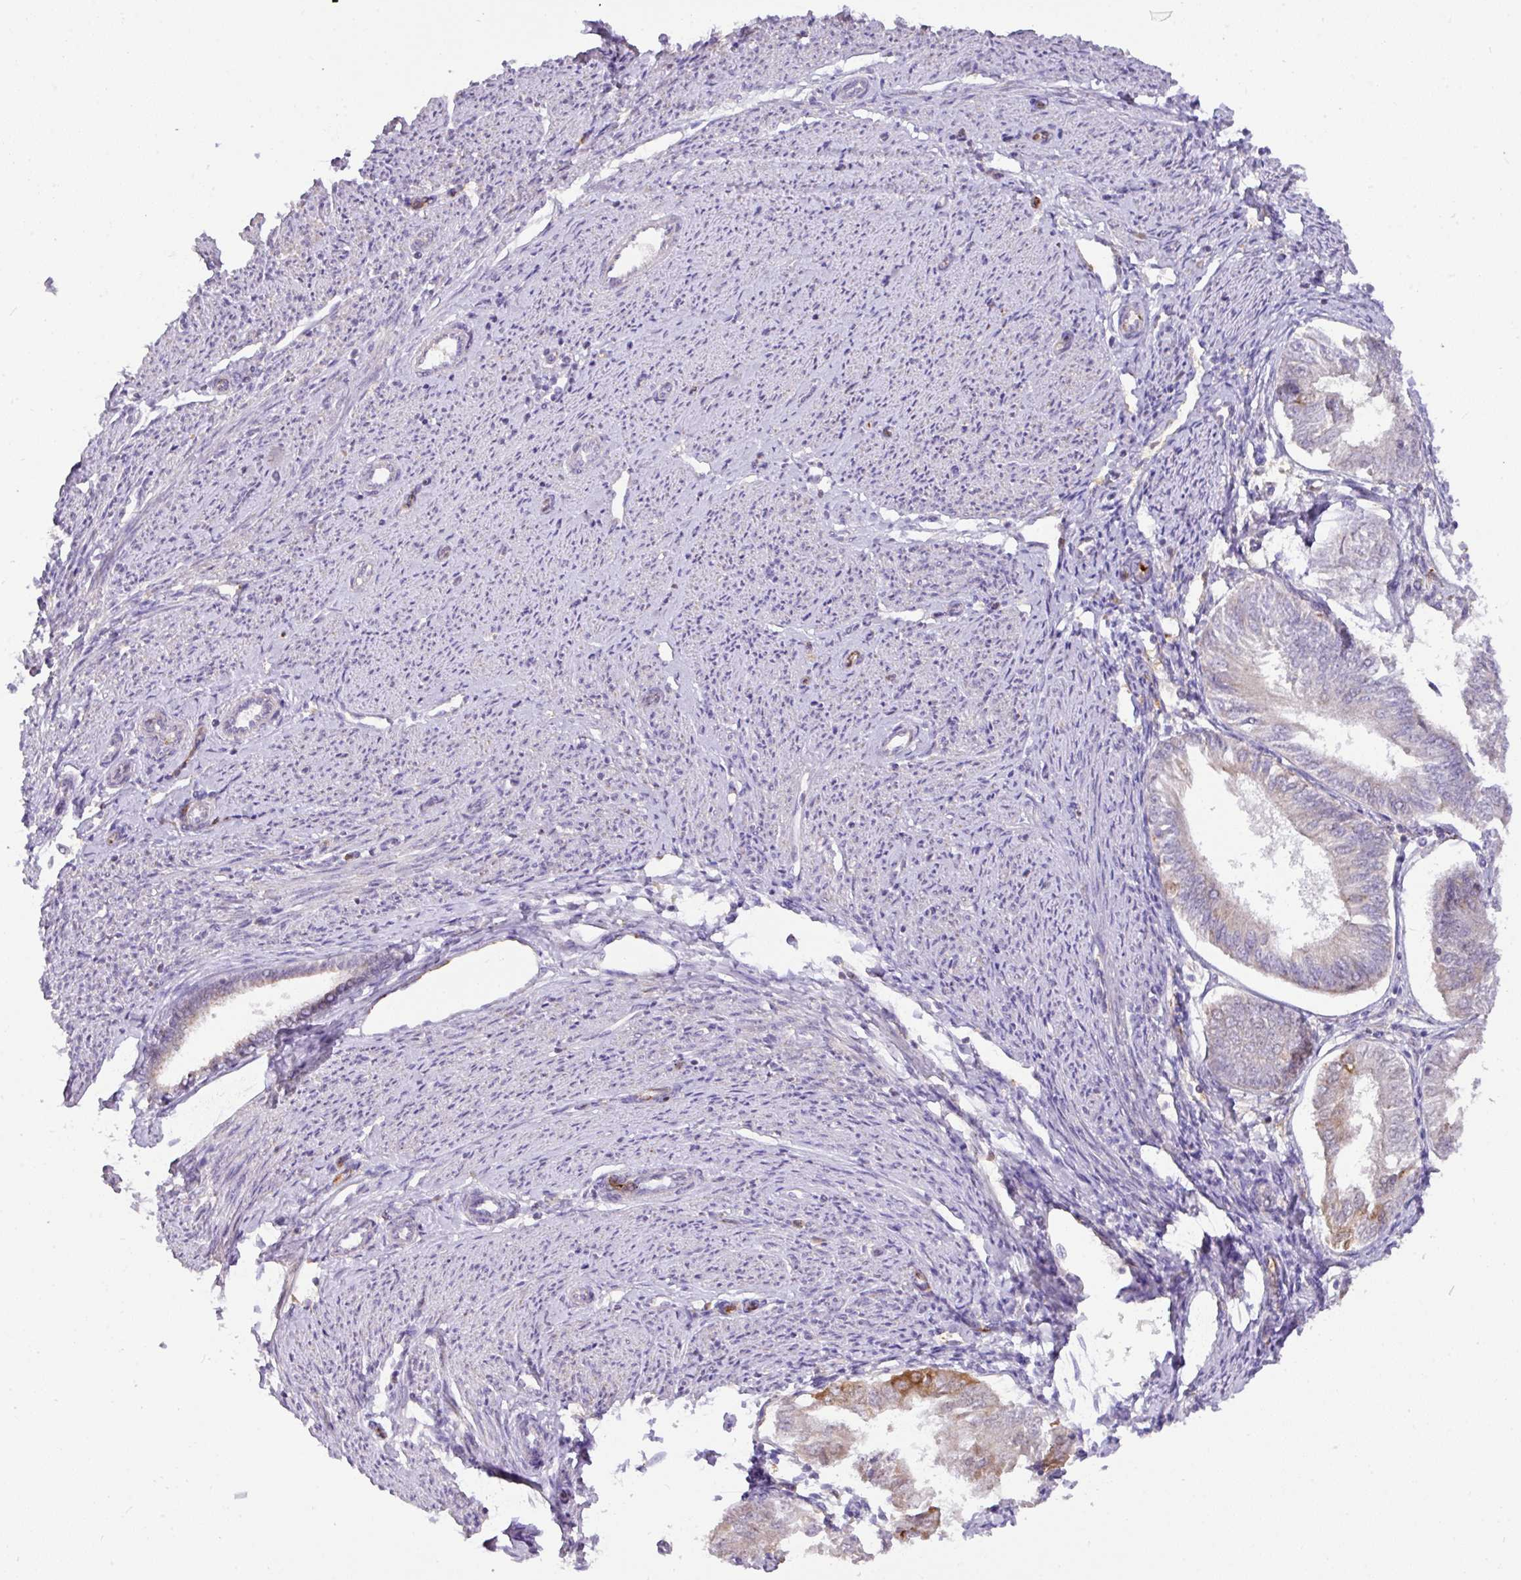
{"staining": {"intensity": "moderate", "quantity": "<25%", "location": "cytoplasmic/membranous"}, "tissue": "endometrial cancer", "cell_type": "Tumor cells", "image_type": "cancer", "snomed": [{"axis": "morphology", "description": "Adenocarcinoma, NOS"}, {"axis": "topography", "description": "Endometrium"}], "caption": "Moderate cytoplasmic/membranous positivity for a protein is seen in about <25% of tumor cells of endometrial cancer (adenocarcinoma) using immunohistochemistry (IHC).", "gene": "GCNT7", "patient": {"sex": "female", "age": 58}}